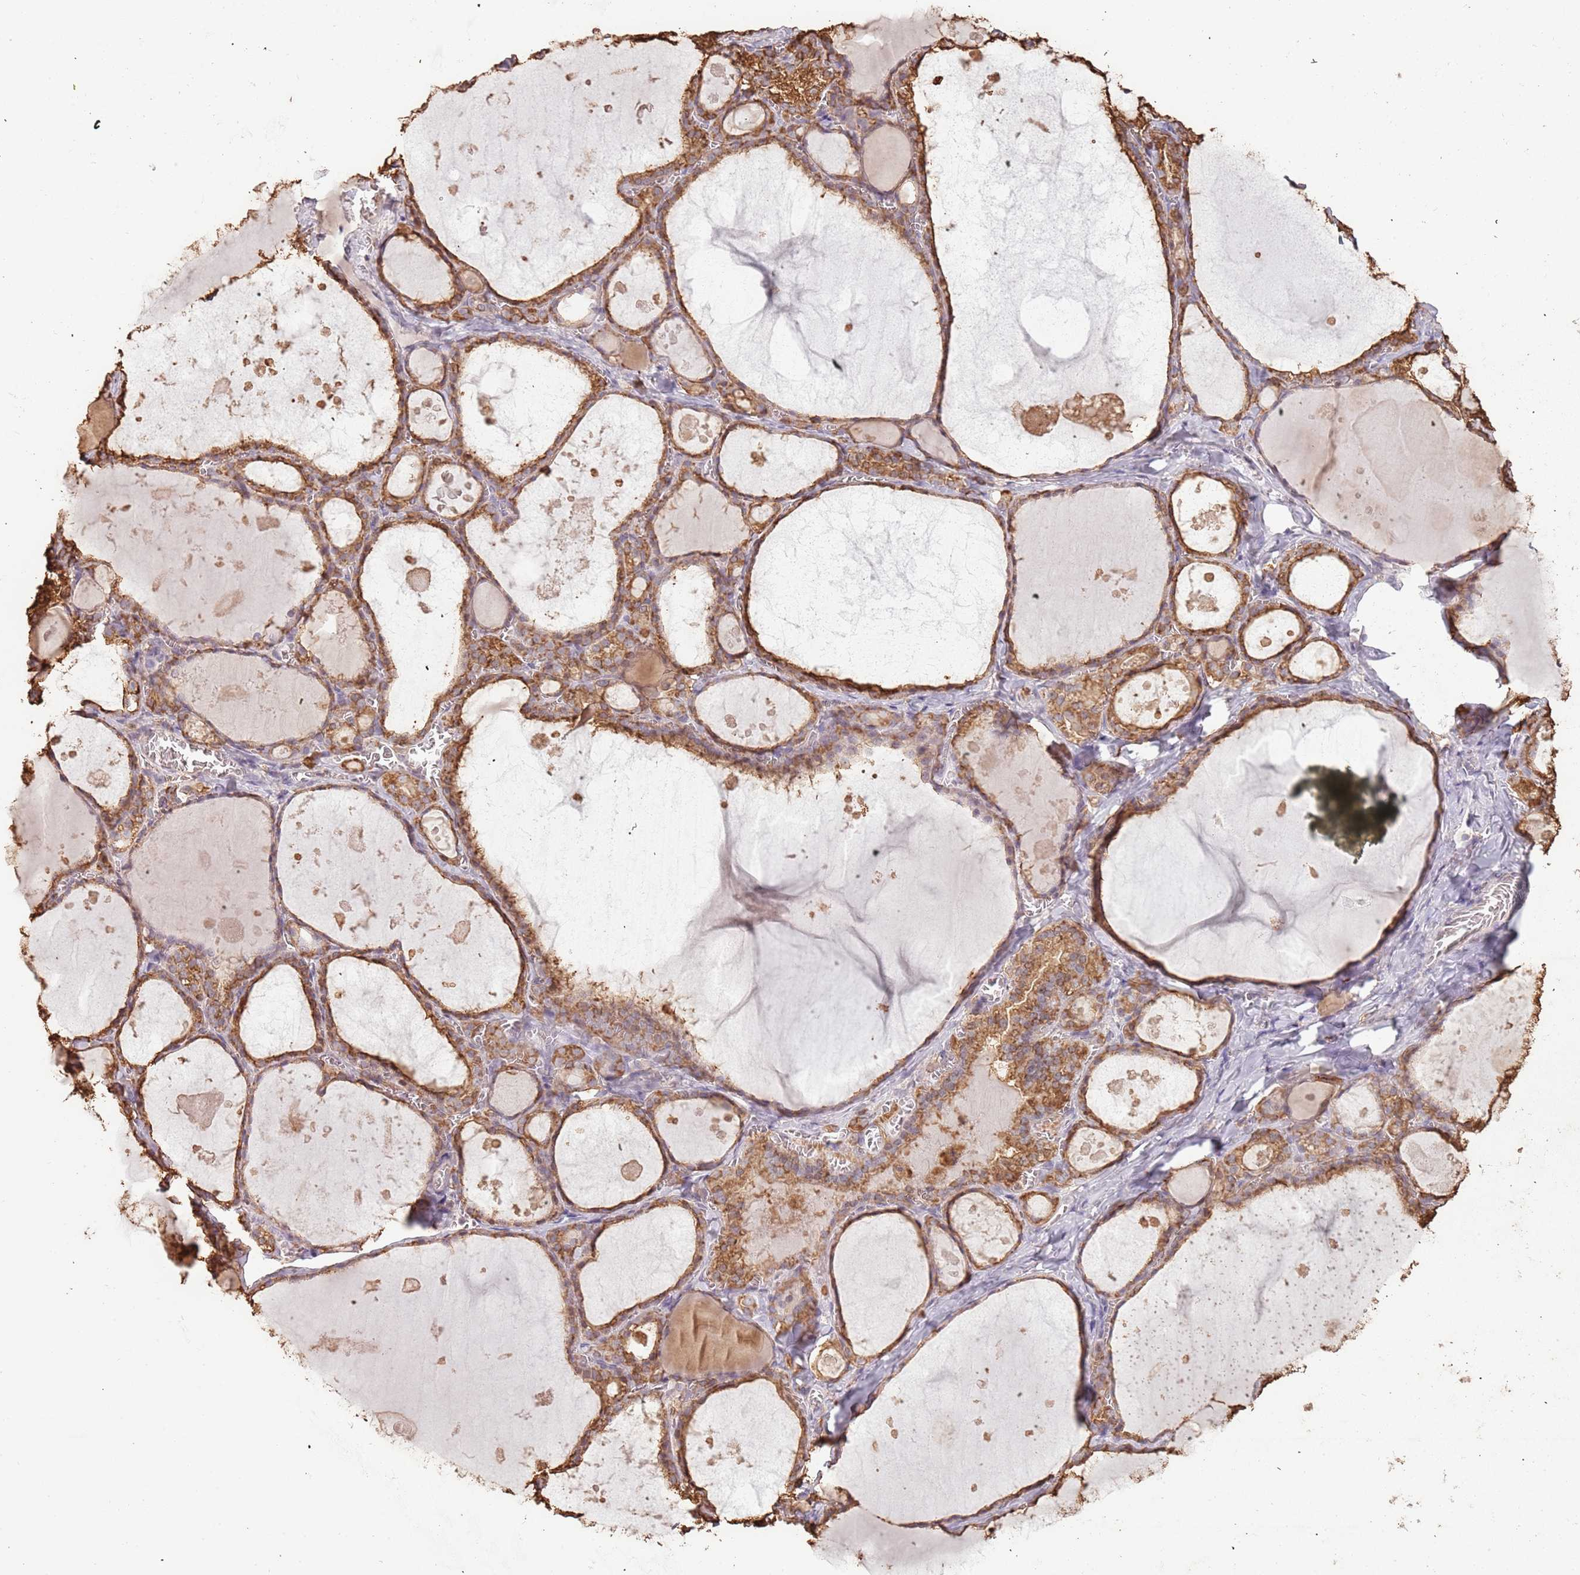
{"staining": {"intensity": "moderate", "quantity": ">75%", "location": "cytoplasmic/membranous"}, "tissue": "thyroid gland", "cell_type": "Glandular cells", "image_type": "normal", "snomed": [{"axis": "morphology", "description": "Normal tissue, NOS"}, {"axis": "topography", "description": "Thyroid gland"}], "caption": "A brown stain labels moderate cytoplasmic/membranous positivity of a protein in glandular cells of benign thyroid gland. (DAB = brown stain, brightfield microscopy at high magnification).", "gene": "ATOSB", "patient": {"sex": "male", "age": 56}}